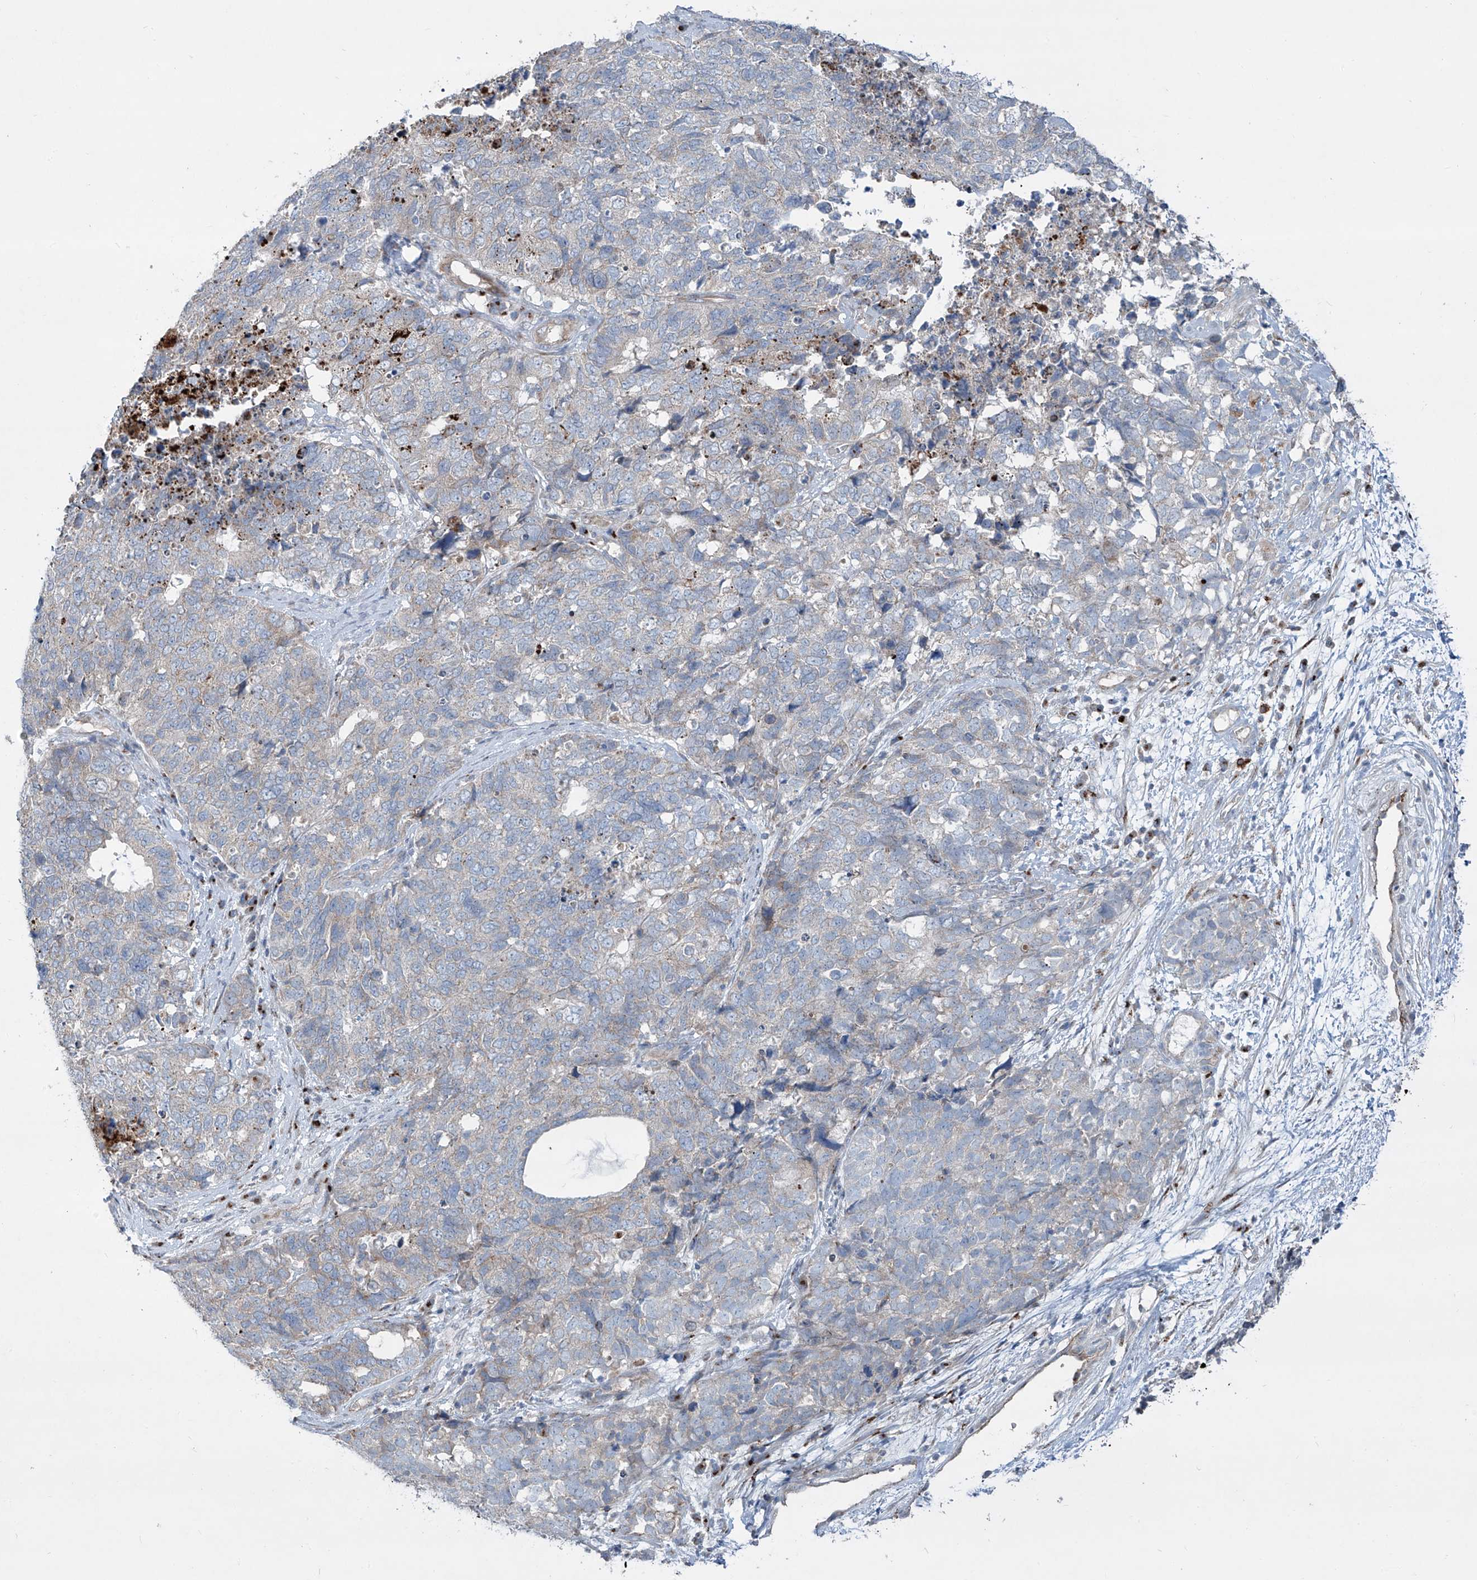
{"staining": {"intensity": "negative", "quantity": "none", "location": "none"}, "tissue": "cervical cancer", "cell_type": "Tumor cells", "image_type": "cancer", "snomed": [{"axis": "morphology", "description": "Squamous cell carcinoma, NOS"}, {"axis": "topography", "description": "Cervix"}], "caption": "Protein analysis of squamous cell carcinoma (cervical) exhibits no significant expression in tumor cells. Nuclei are stained in blue.", "gene": "CDH5", "patient": {"sex": "female", "age": 63}}